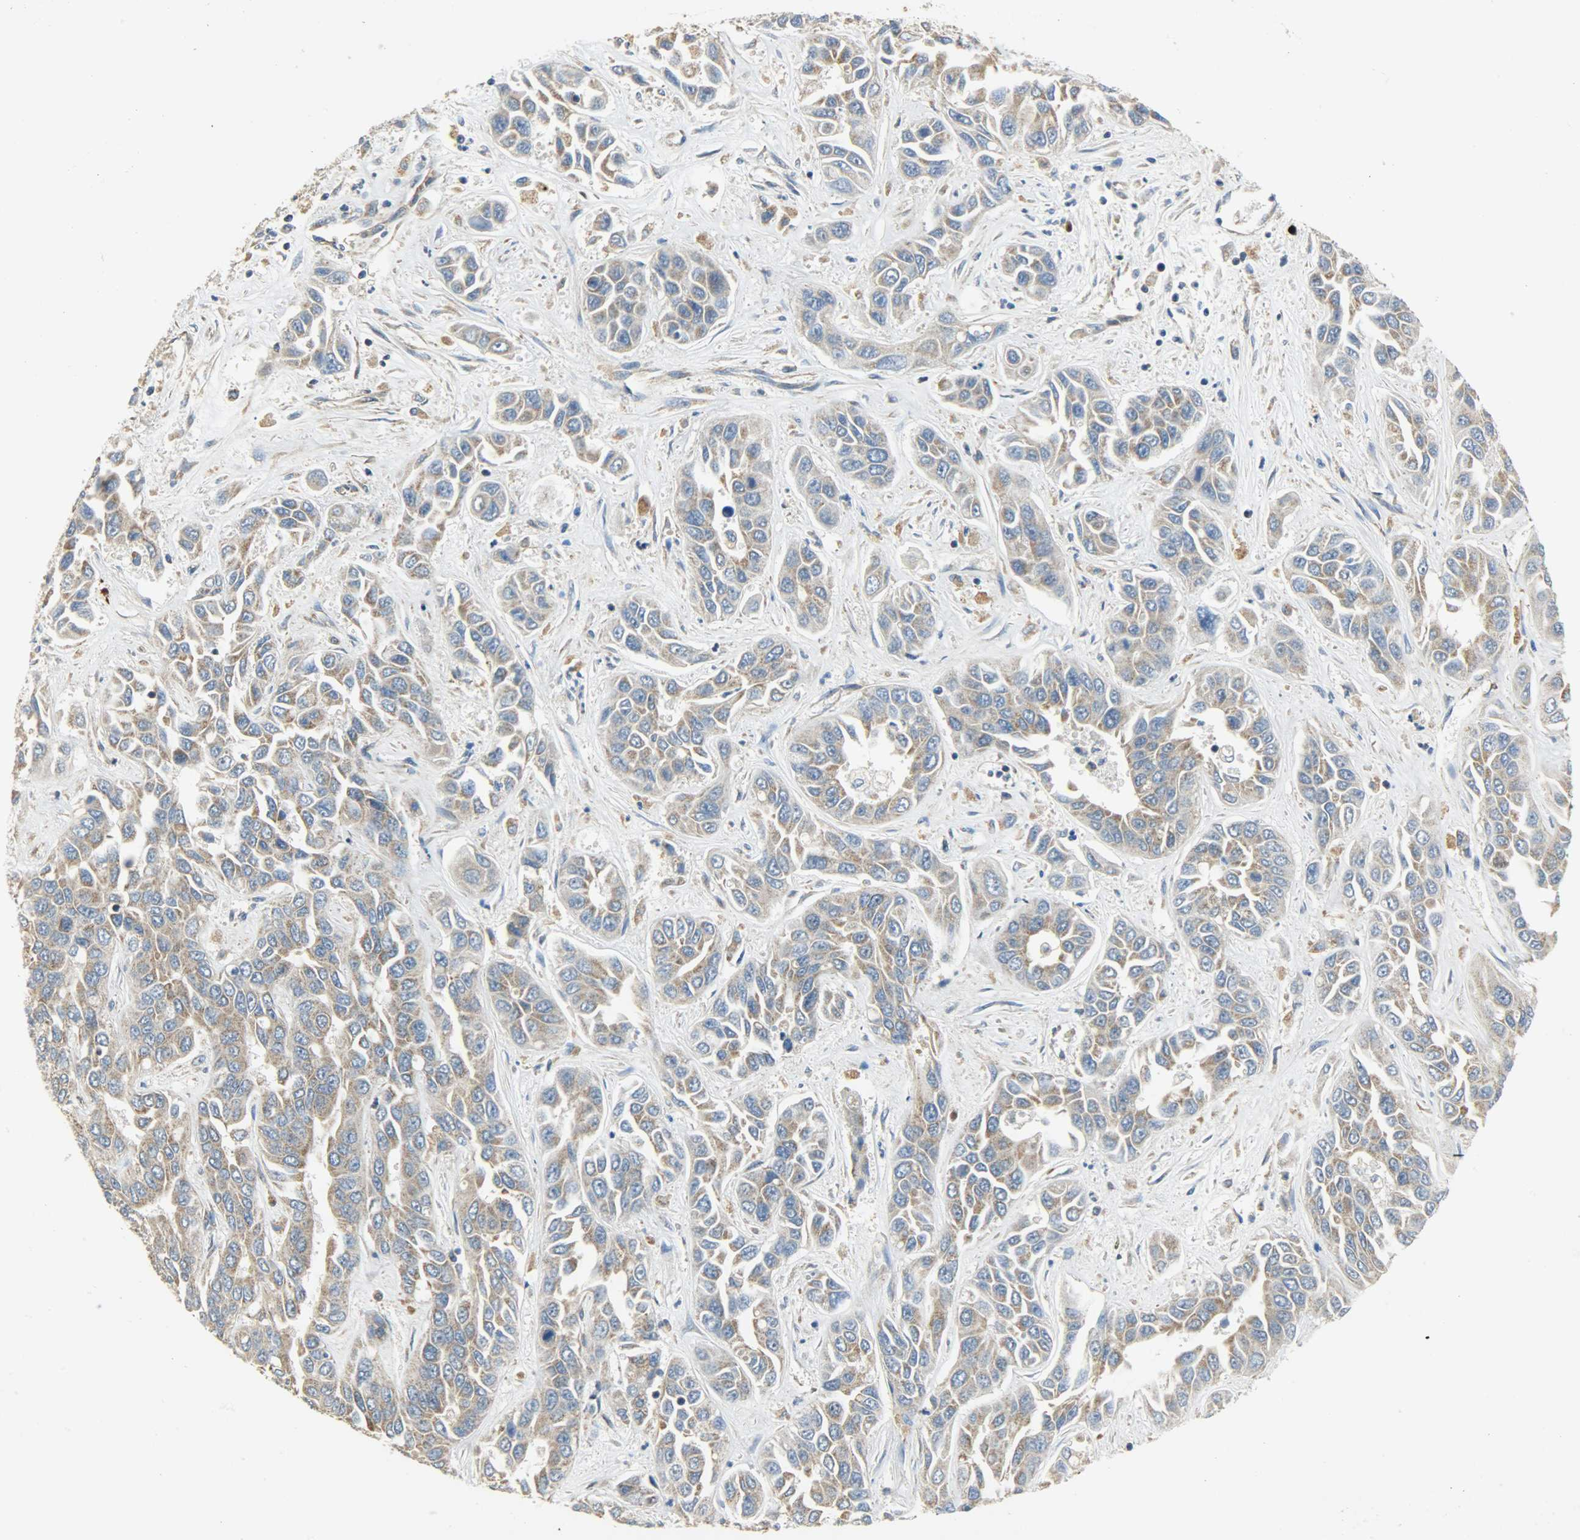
{"staining": {"intensity": "moderate", "quantity": ">75%", "location": "cytoplasmic/membranous"}, "tissue": "liver cancer", "cell_type": "Tumor cells", "image_type": "cancer", "snomed": [{"axis": "morphology", "description": "Cholangiocarcinoma"}, {"axis": "topography", "description": "Liver"}], "caption": "Liver cancer stained with a protein marker reveals moderate staining in tumor cells.", "gene": "C1orf198", "patient": {"sex": "female", "age": 52}}